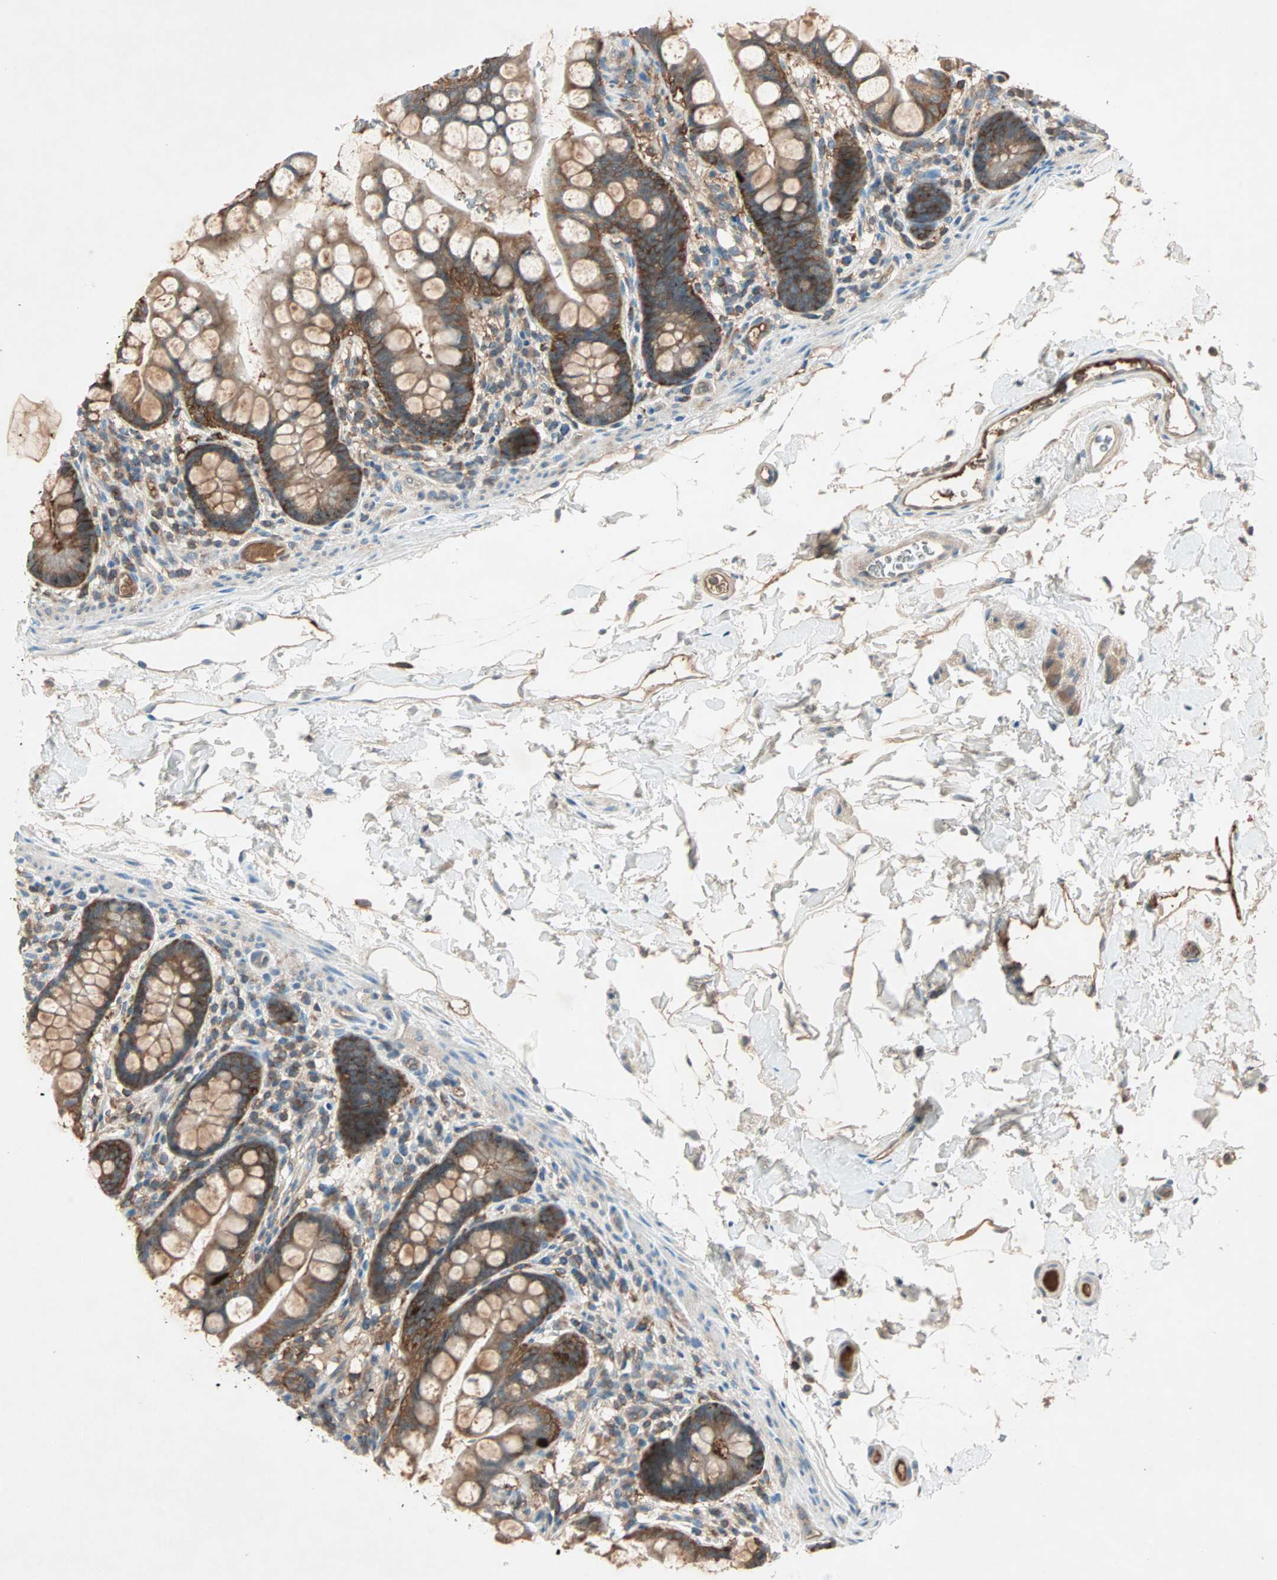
{"staining": {"intensity": "strong", "quantity": ">75%", "location": "cytoplasmic/membranous"}, "tissue": "small intestine", "cell_type": "Glandular cells", "image_type": "normal", "snomed": [{"axis": "morphology", "description": "Normal tissue, NOS"}, {"axis": "topography", "description": "Small intestine"}], "caption": "DAB (3,3'-diaminobenzidine) immunohistochemical staining of unremarkable human small intestine demonstrates strong cytoplasmic/membranous protein positivity in about >75% of glandular cells.", "gene": "TEC", "patient": {"sex": "female", "age": 58}}